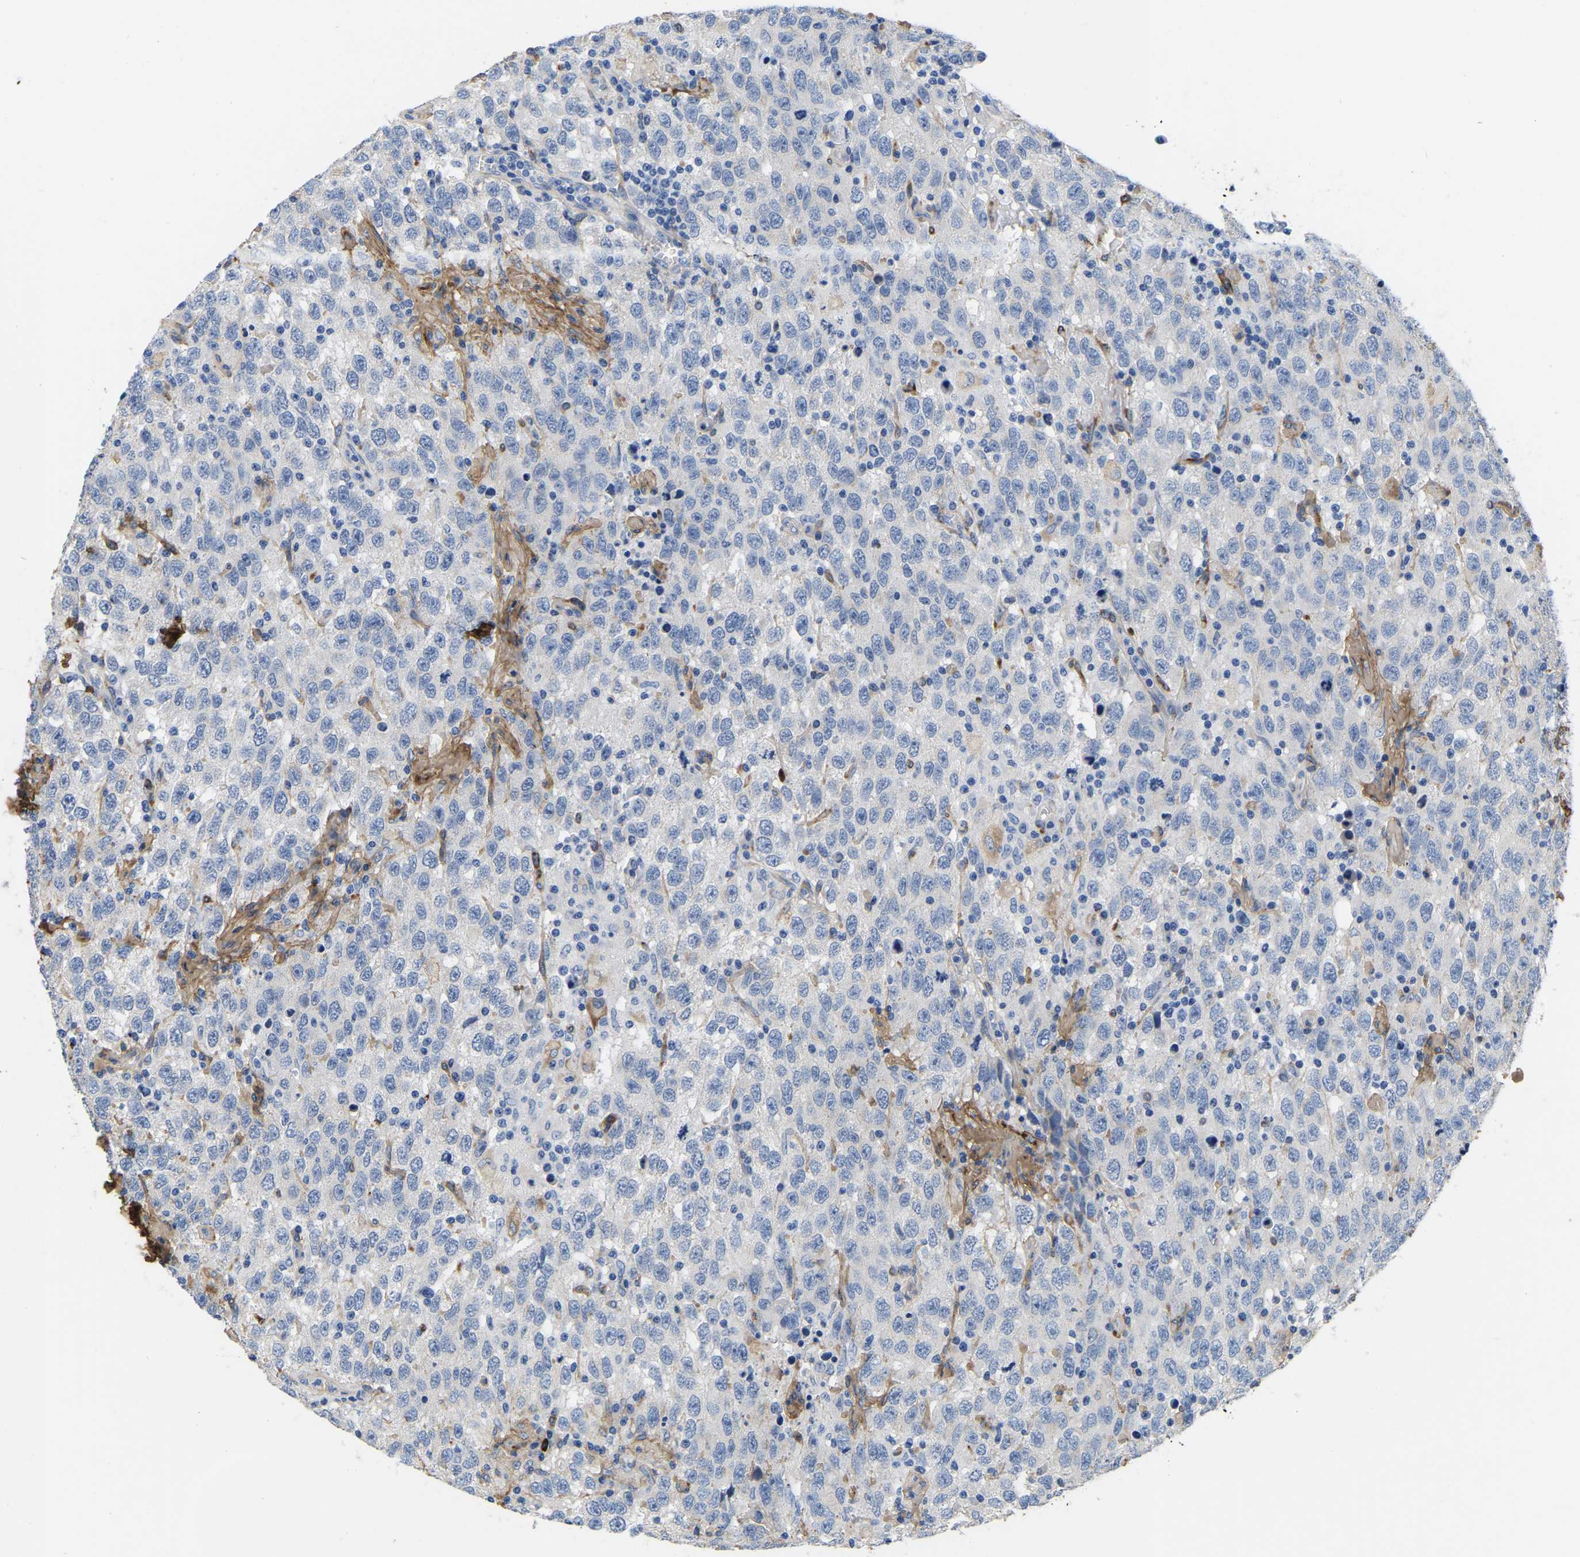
{"staining": {"intensity": "negative", "quantity": "none", "location": "none"}, "tissue": "testis cancer", "cell_type": "Tumor cells", "image_type": "cancer", "snomed": [{"axis": "morphology", "description": "Seminoma, NOS"}, {"axis": "topography", "description": "Testis"}], "caption": "Tumor cells show no significant positivity in testis seminoma.", "gene": "COL6A1", "patient": {"sex": "male", "age": 41}}